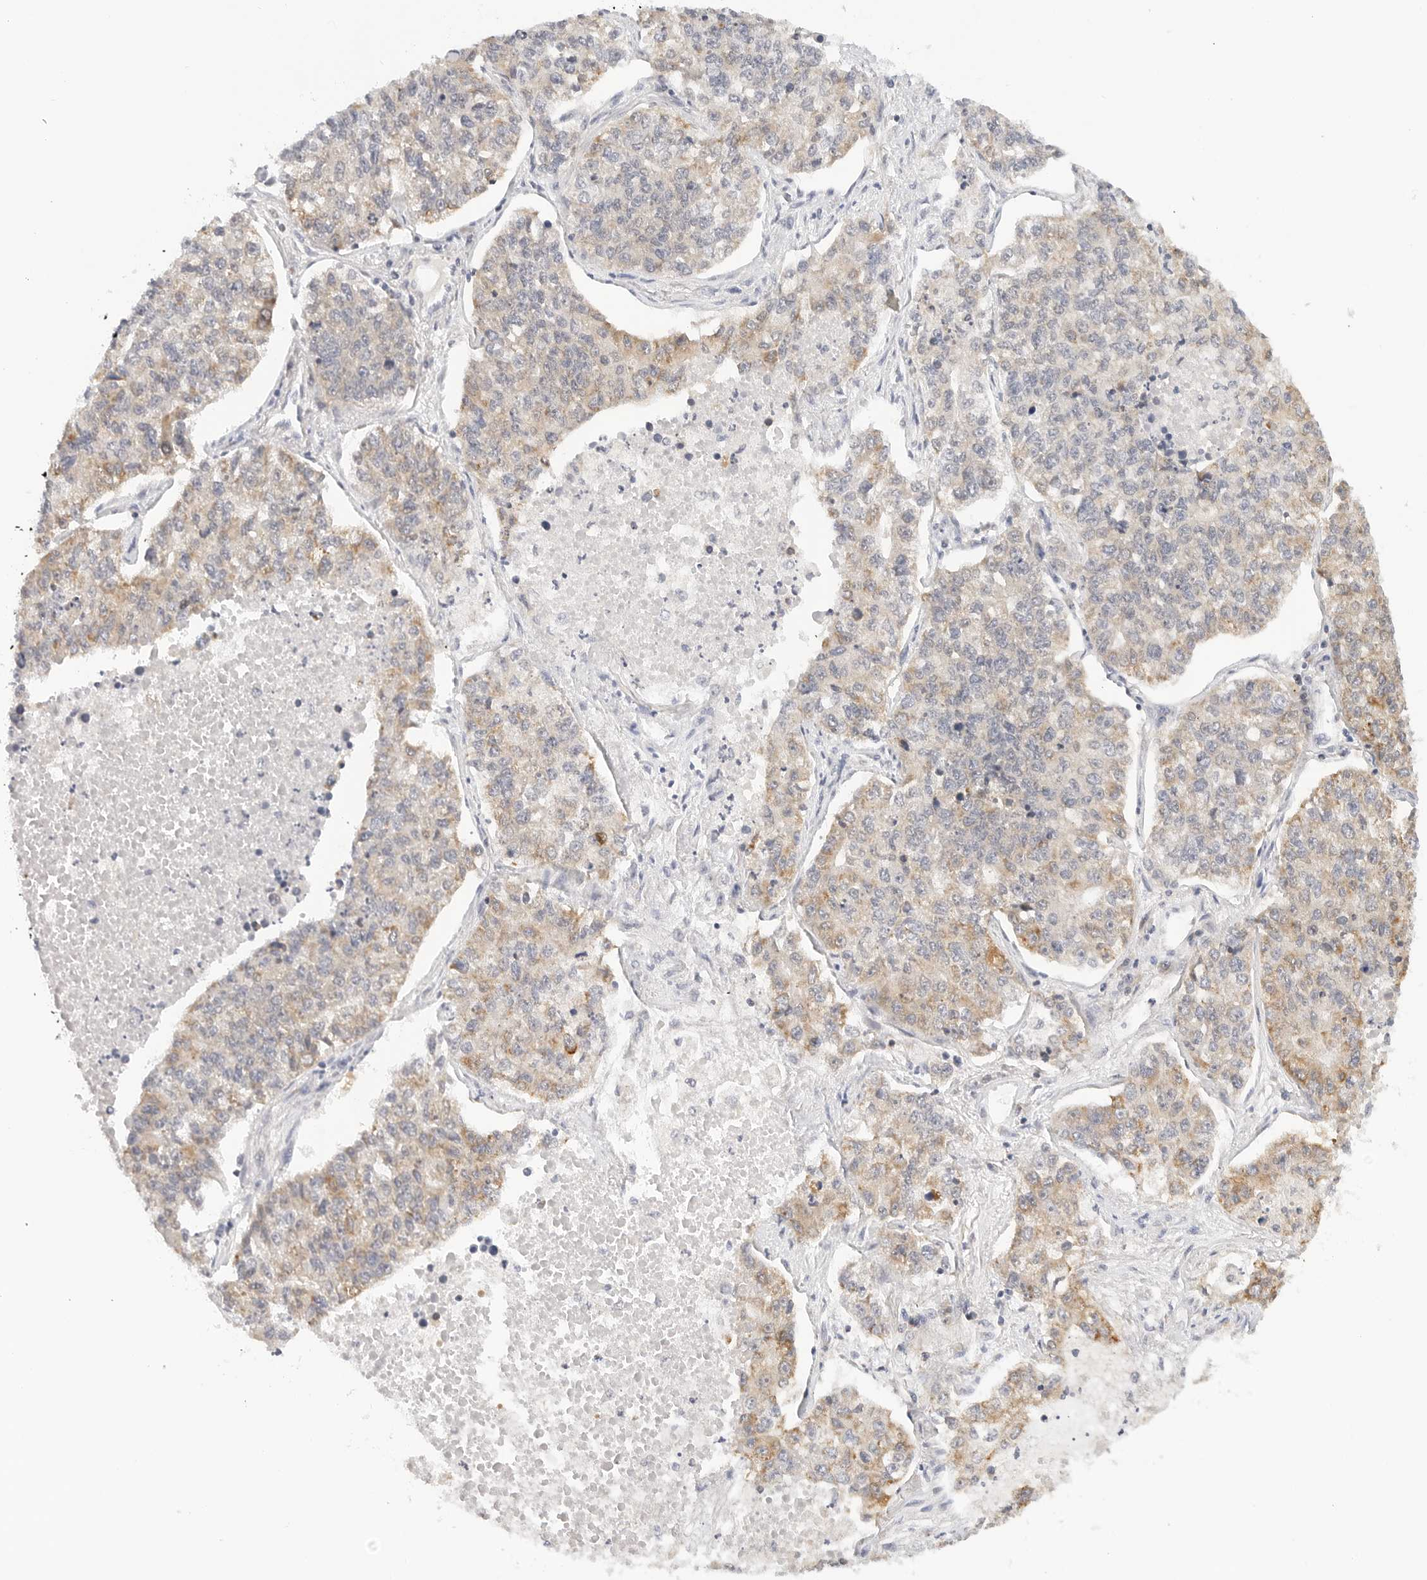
{"staining": {"intensity": "moderate", "quantity": "25%-75%", "location": "cytoplasmic/membranous"}, "tissue": "lung cancer", "cell_type": "Tumor cells", "image_type": "cancer", "snomed": [{"axis": "morphology", "description": "Adenocarcinoma, NOS"}, {"axis": "topography", "description": "Lung"}], "caption": "An image of adenocarcinoma (lung) stained for a protein demonstrates moderate cytoplasmic/membranous brown staining in tumor cells.", "gene": "ATL1", "patient": {"sex": "male", "age": 49}}